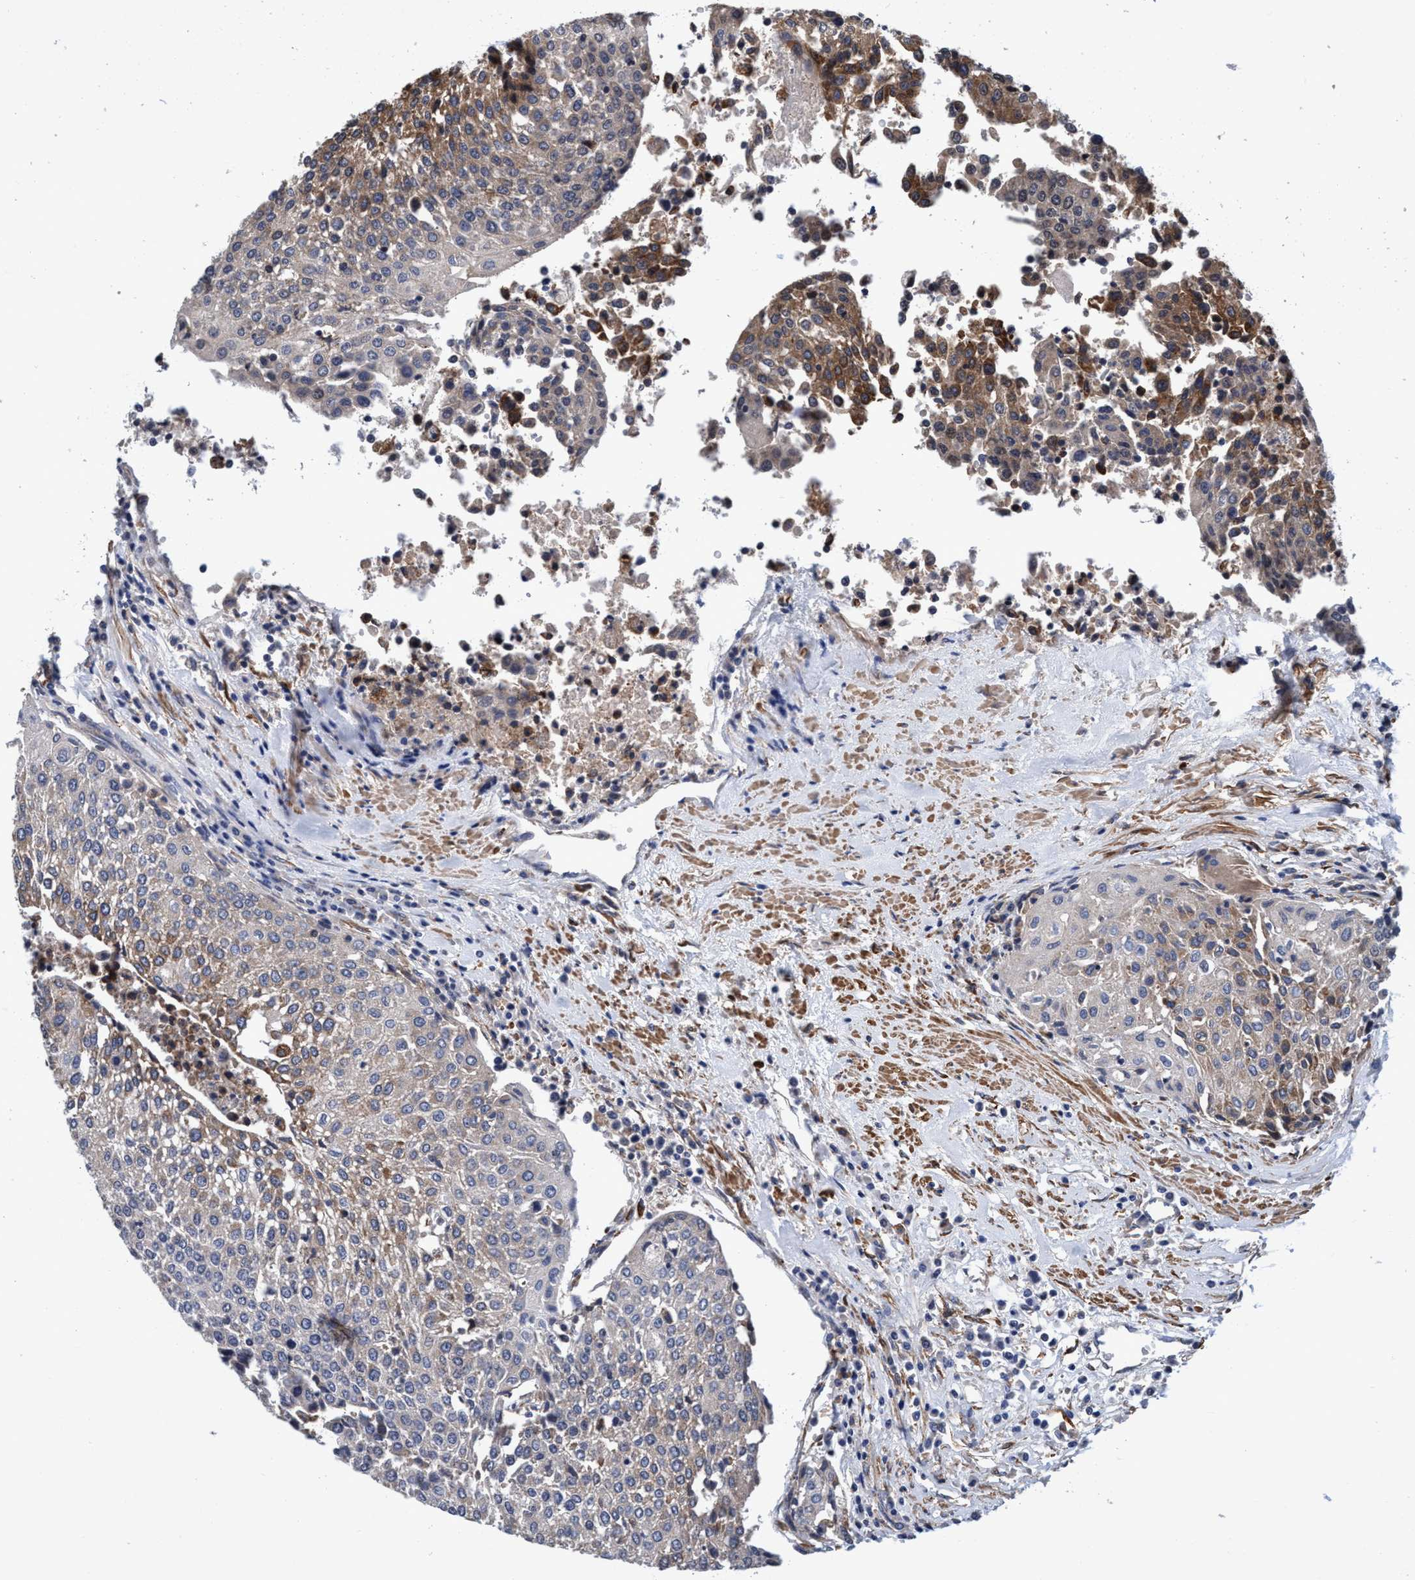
{"staining": {"intensity": "moderate", "quantity": "<25%", "location": "cytoplasmic/membranous"}, "tissue": "urothelial cancer", "cell_type": "Tumor cells", "image_type": "cancer", "snomed": [{"axis": "morphology", "description": "Urothelial carcinoma, High grade"}, {"axis": "topography", "description": "Urinary bladder"}], "caption": "Human urothelial carcinoma (high-grade) stained for a protein (brown) reveals moderate cytoplasmic/membranous positive positivity in approximately <25% of tumor cells.", "gene": "CALCOCO2", "patient": {"sex": "female", "age": 85}}